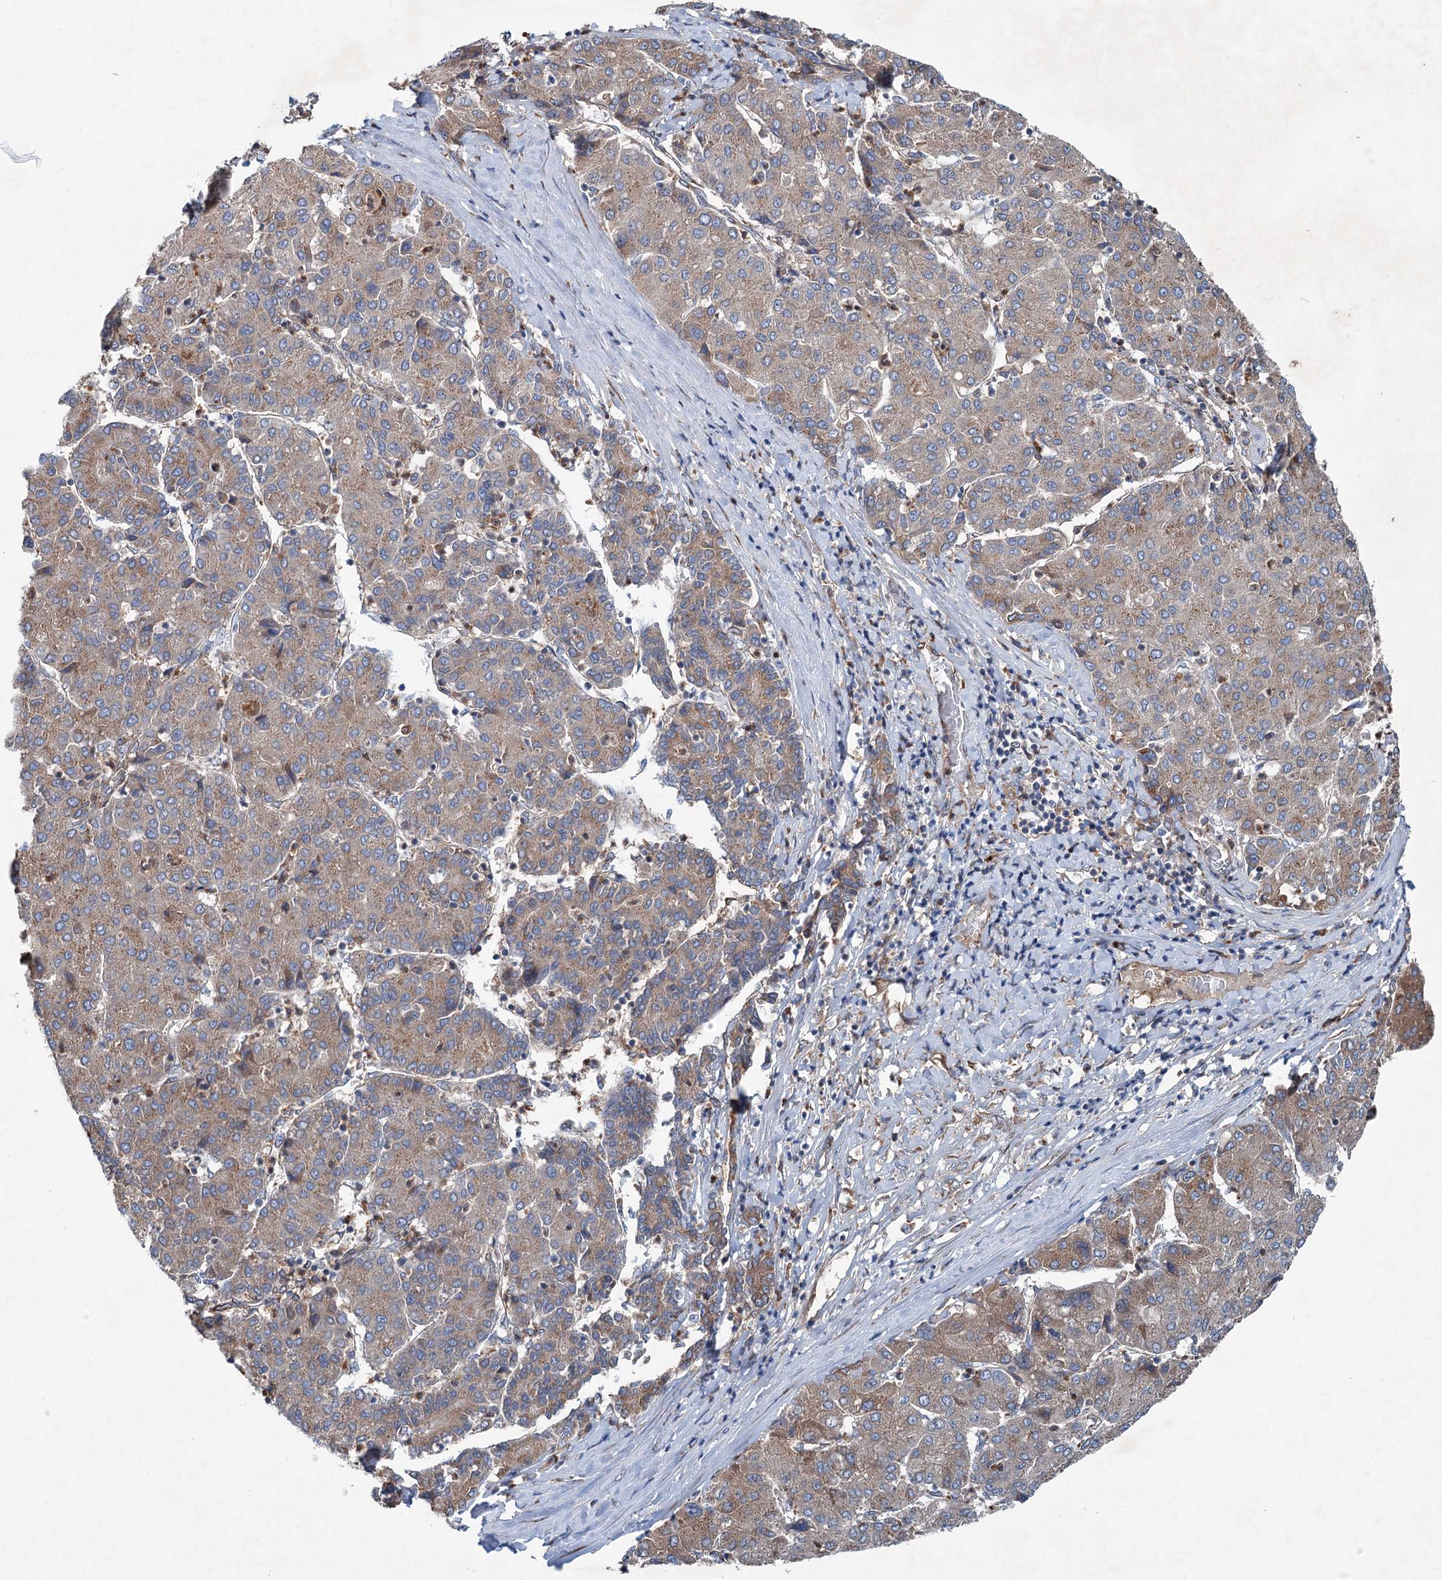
{"staining": {"intensity": "weak", "quantity": ">75%", "location": "cytoplasmic/membranous"}, "tissue": "liver cancer", "cell_type": "Tumor cells", "image_type": "cancer", "snomed": [{"axis": "morphology", "description": "Carcinoma, Hepatocellular, NOS"}, {"axis": "topography", "description": "Liver"}], "caption": "Immunohistochemical staining of hepatocellular carcinoma (liver) demonstrates low levels of weak cytoplasmic/membranous protein expression in about >75% of tumor cells.", "gene": "CALCOCO1", "patient": {"sex": "male", "age": 65}}